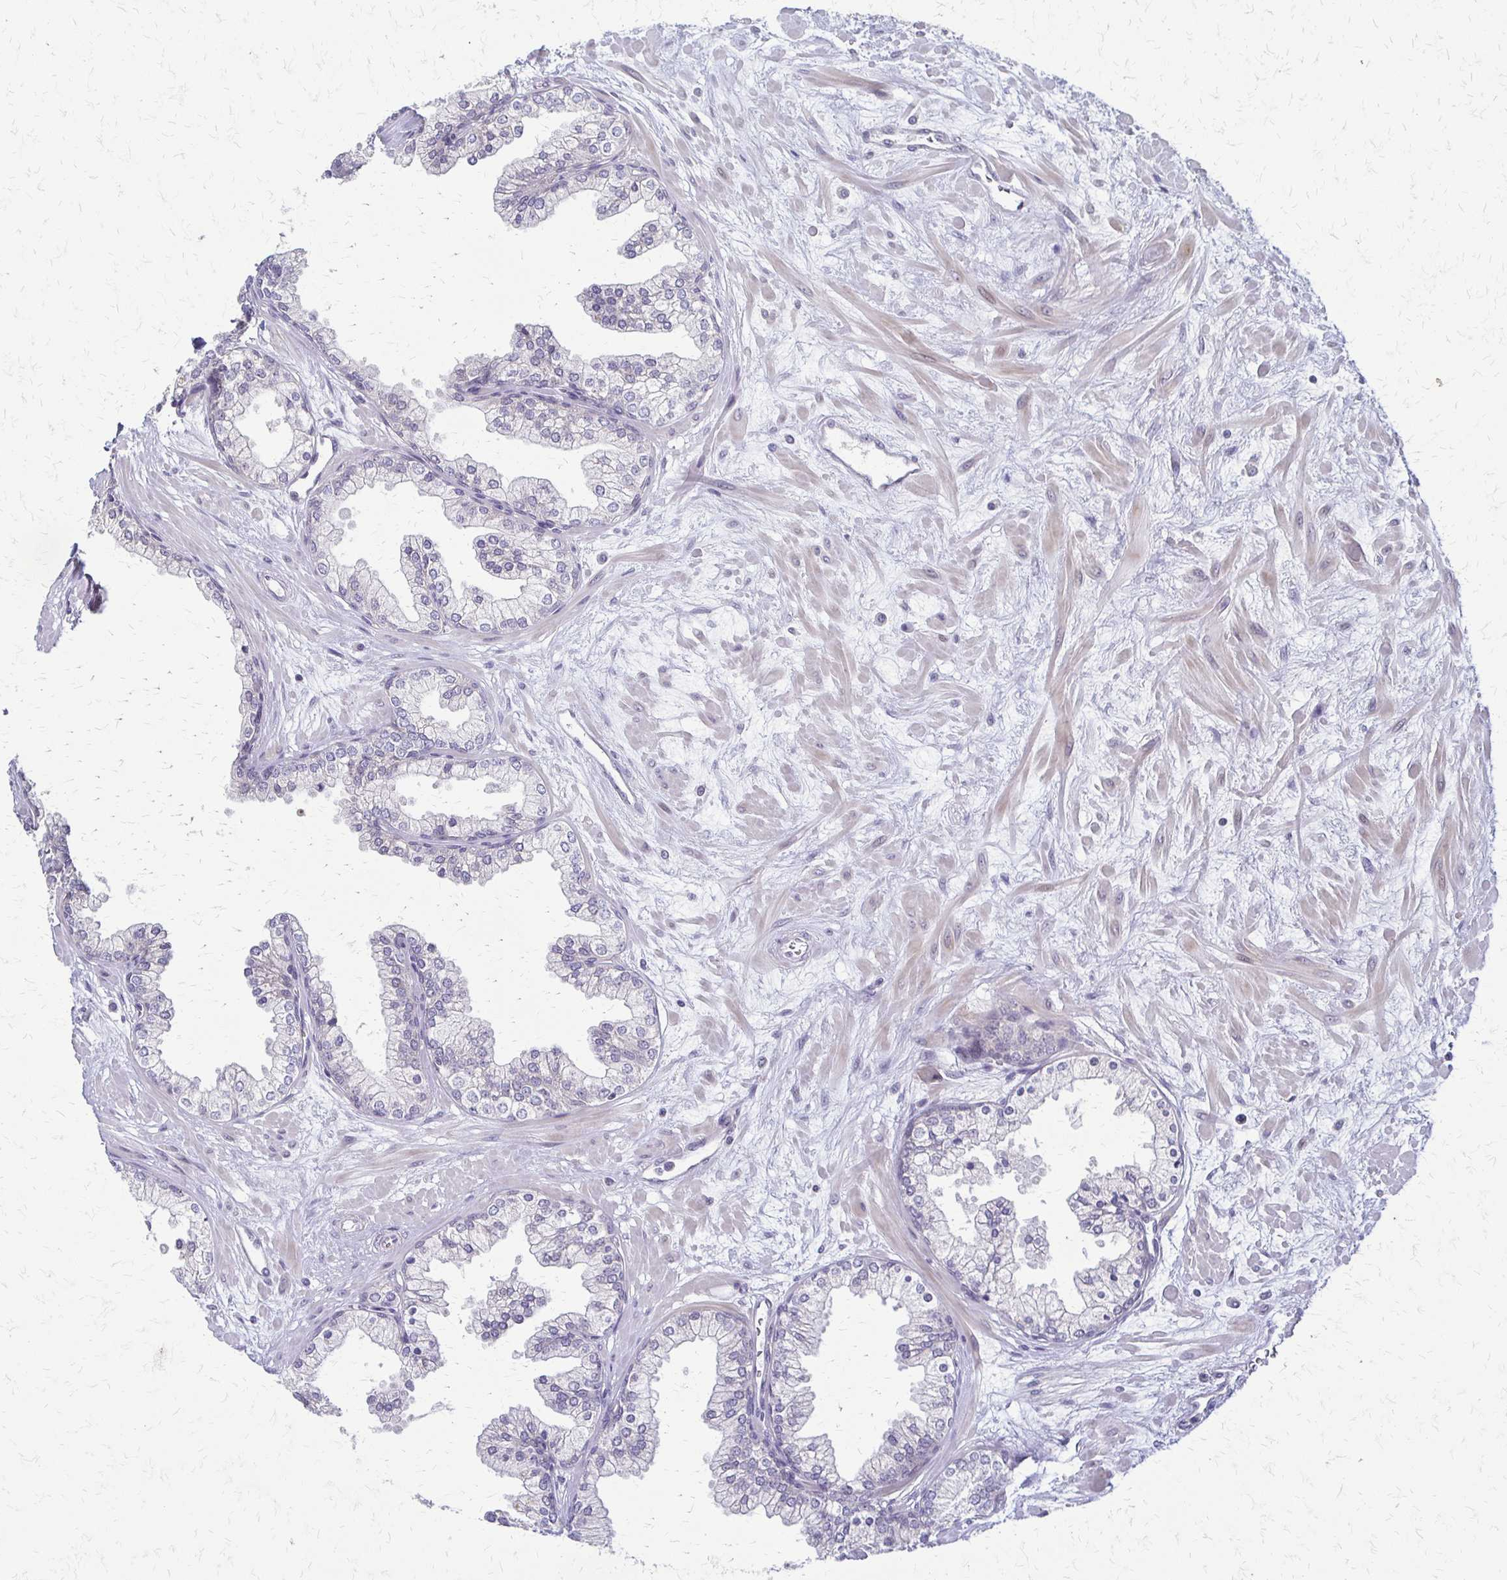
{"staining": {"intensity": "negative", "quantity": "none", "location": "none"}, "tissue": "prostate", "cell_type": "Glandular cells", "image_type": "normal", "snomed": [{"axis": "morphology", "description": "Normal tissue, NOS"}, {"axis": "topography", "description": "Prostate"}, {"axis": "topography", "description": "Peripheral nerve tissue"}], "caption": "An immunohistochemistry (IHC) image of benign prostate is shown. There is no staining in glandular cells of prostate.", "gene": "TRIR", "patient": {"sex": "male", "age": 61}}